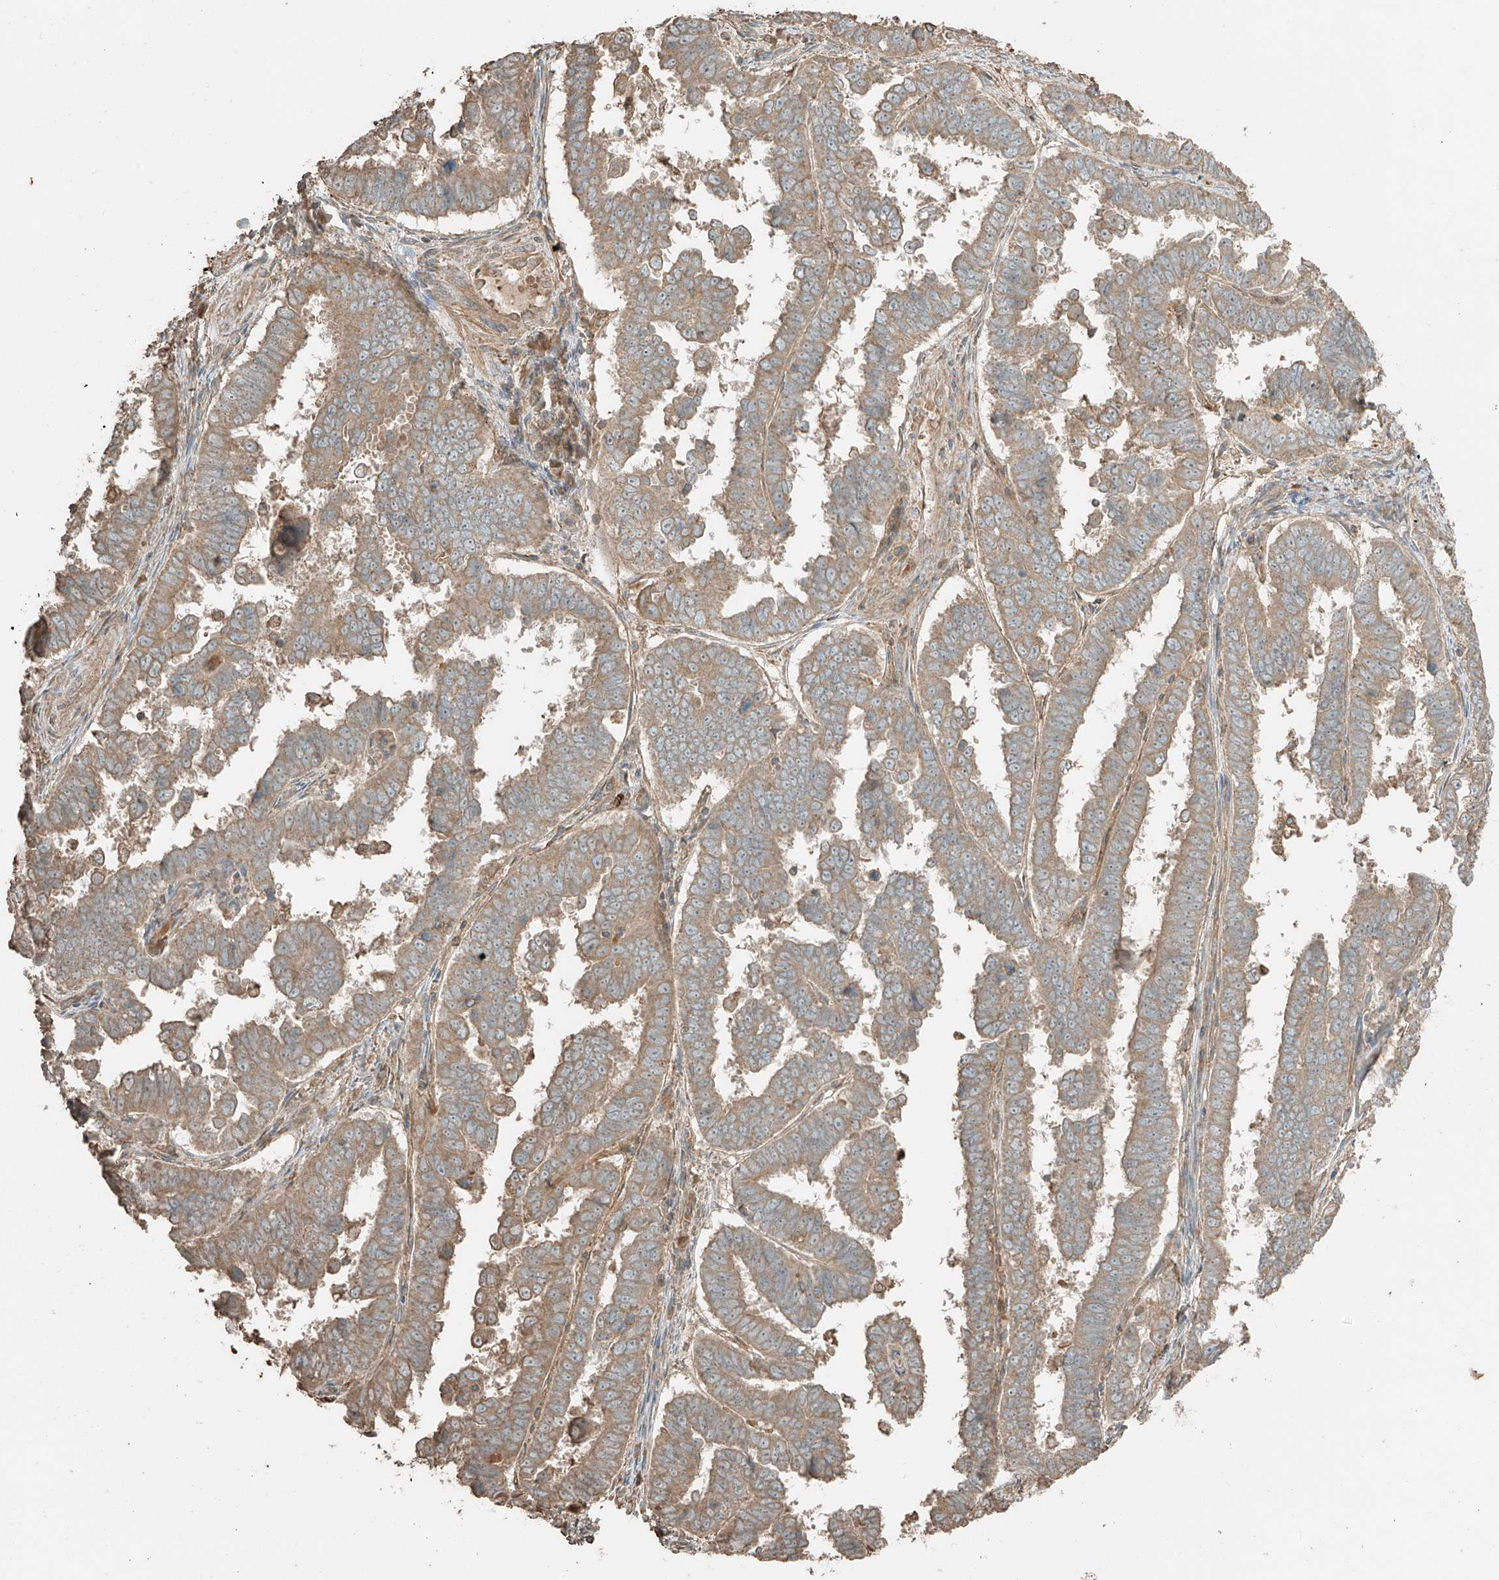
{"staining": {"intensity": "moderate", "quantity": ">75%", "location": "cytoplasmic/membranous"}, "tissue": "endometrial cancer", "cell_type": "Tumor cells", "image_type": "cancer", "snomed": [{"axis": "morphology", "description": "Adenocarcinoma, NOS"}, {"axis": "topography", "description": "Endometrium"}], "caption": "Immunohistochemical staining of human endometrial cancer (adenocarcinoma) exhibits medium levels of moderate cytoplasmic/membranous positivity in approximately >75% of tumor cells. The staining is performed using DAB (3,3'-diaminobenzidine) brown chromogen to label protein expression. The nuclei are counter-stained blue using hematoxylin.", "gene": "RFTN2", "patient": {"sex": "female", "age": 75}}